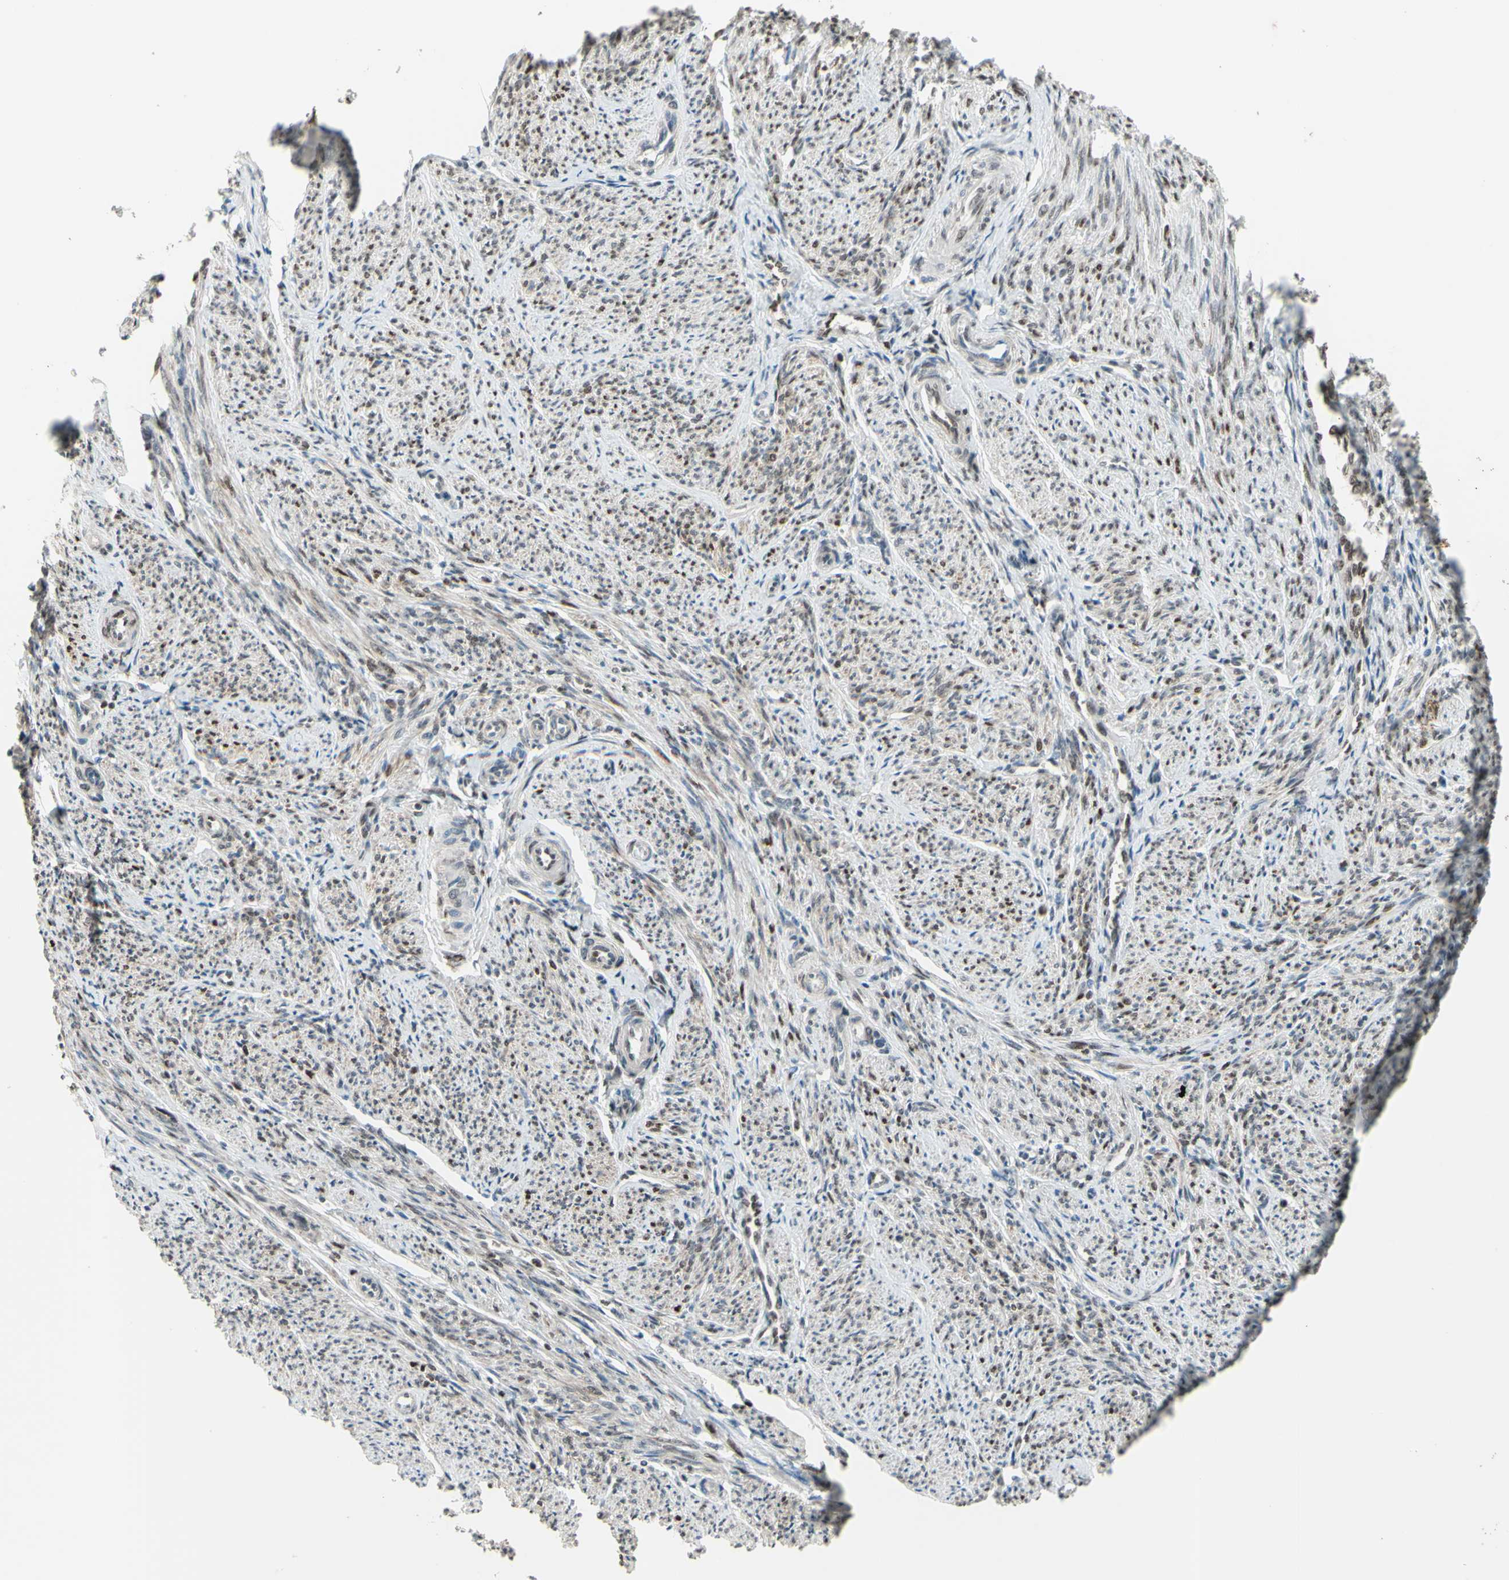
{"staining": {"intensity": "moderate", "quantity": "25%-75%", "location": "nuclear"}, "tissue": "smooth muscle", "cell_type": "Smooth muscle cells", "image_type": "normal", "snomed": [{"axis": "morphology", "description": "Normal tissue, NOS"}, {"axis": "topography", "description": "Smooth muscle"}], "caption": "Smooth muscle cells demonstrate moderate nuclear staining in approximately 25%-75% of cells in normal smooth muscle. The staining is performed using DAB brown chromogen to label protein expression. The nuclei are counter-stained blue using hematoxylin.", "gene": "FKBP5", "patient": {"sex": "female", "age": 65}}